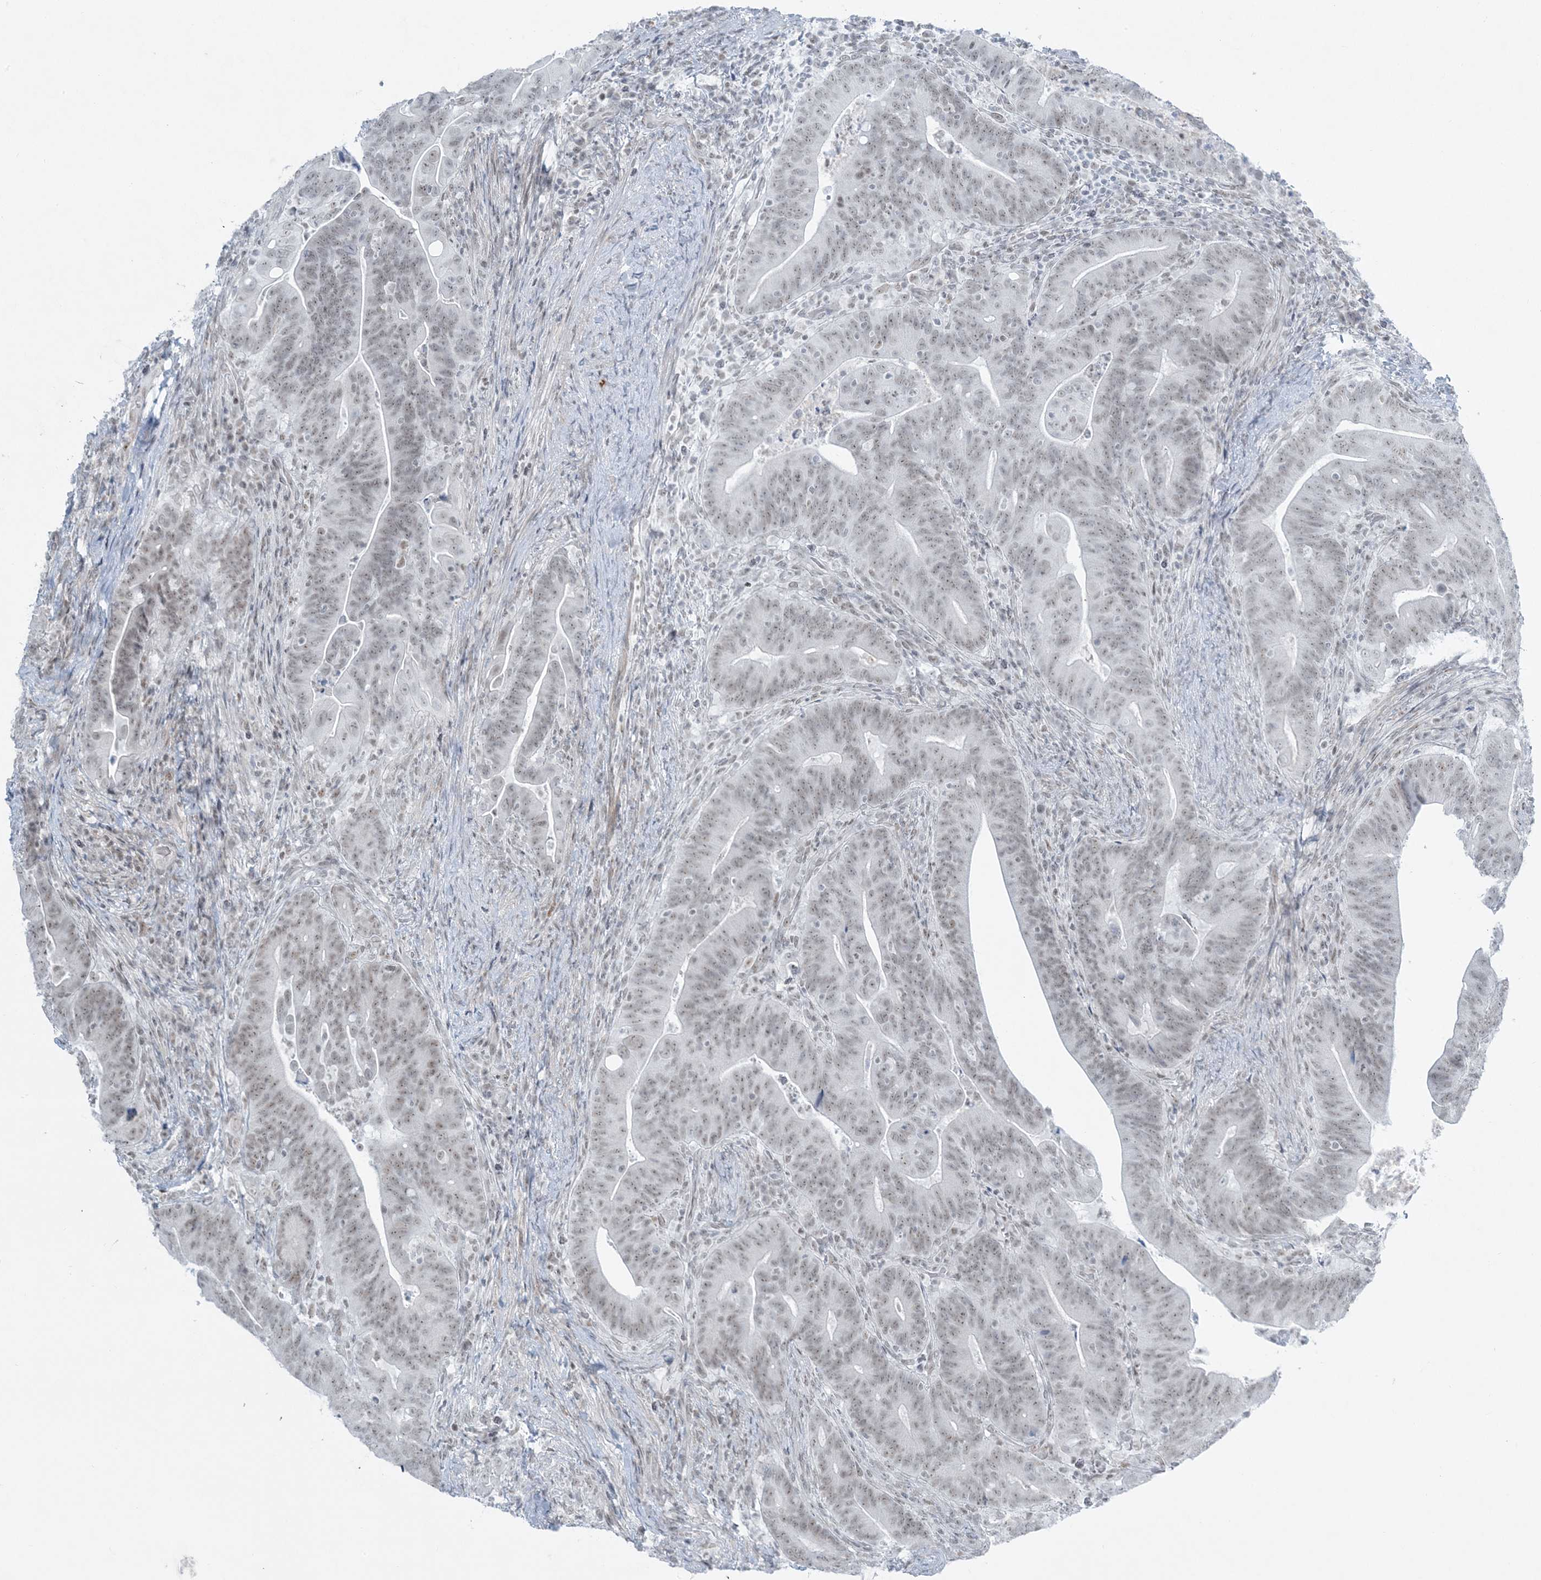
{"staining": {"intensity": "weak", "quantity": ">75%", "location": "nuclear"}, "tissue": "colorectal cancer", "cell_type": "Tumor cells", "image_type": "cancer", "snomed": [{"axis": "morphology", "description": "Adenocarcinoma, NOS"}, {"axis": "topography", "description": "Colon"}], "caption": "An image showing weak nuclear positivity in approximately >75% of tumor cells in adenocarcinoma (colorectal), as visualized by brown immunohistochemical staining.", "gene": "ZNF787", "patient": {"sex": "female", "age": 66}}